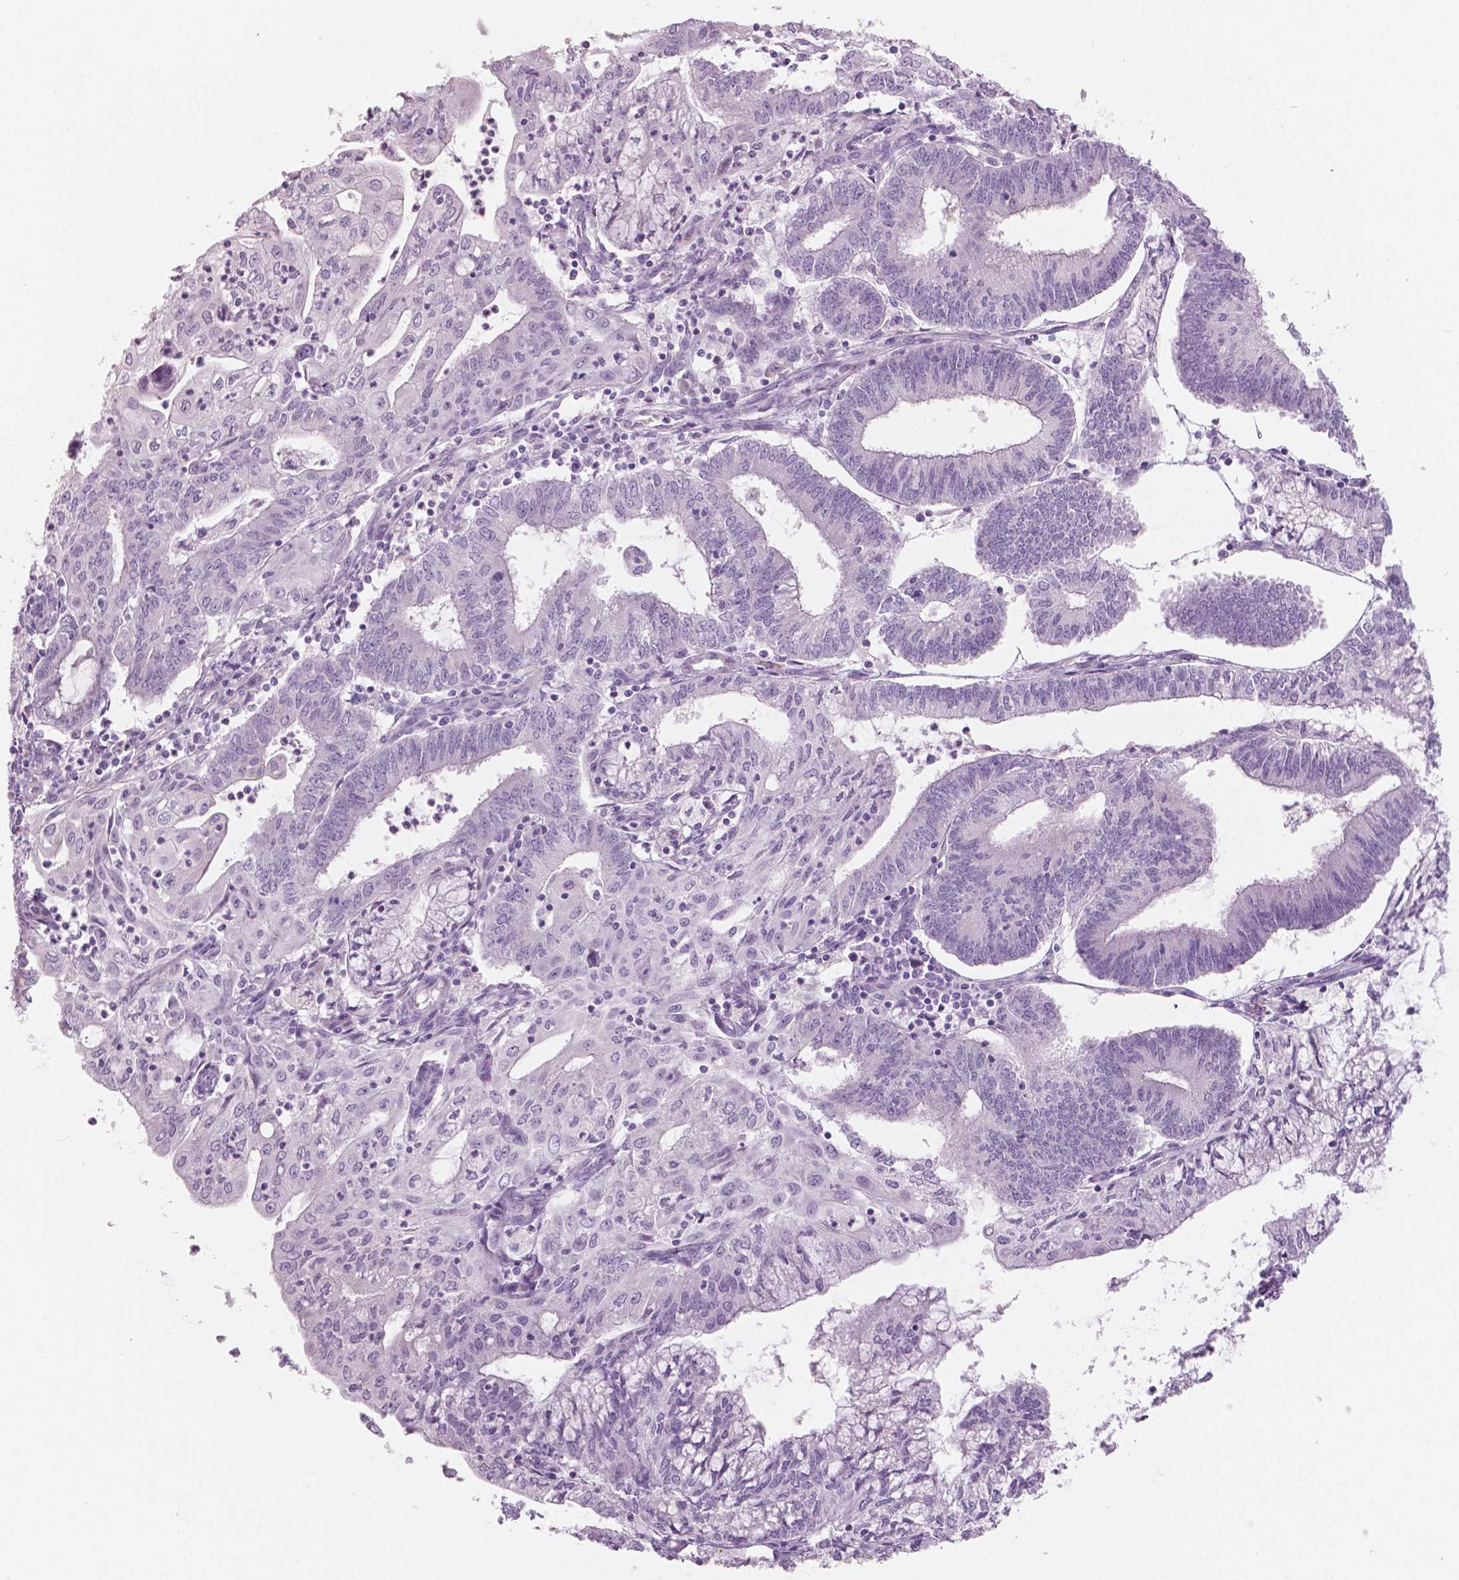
{"staining": {"intensity": "negative", "quantity": "none", "location": "none"}, "tissue": "endometrial cancer", "cell_type": "Tumor cells", "image_type": "cancer", "snomed": [{"axis": "morphology", "description": "Adenocarcinoma, NOS"}, {"axis": "topography", "description": "Endometrium"}], "caption": "Tumor cells show no significant expression in endometrial cancer (adenocarcinoma). The staining was performed using DAB to visualize the protein expression in brown, while the nuclei were stained in blue with hematoxylin (Magnification: 20x).", "gene": "A4GNT", "patient": {"sex": "female", "age": 61}}